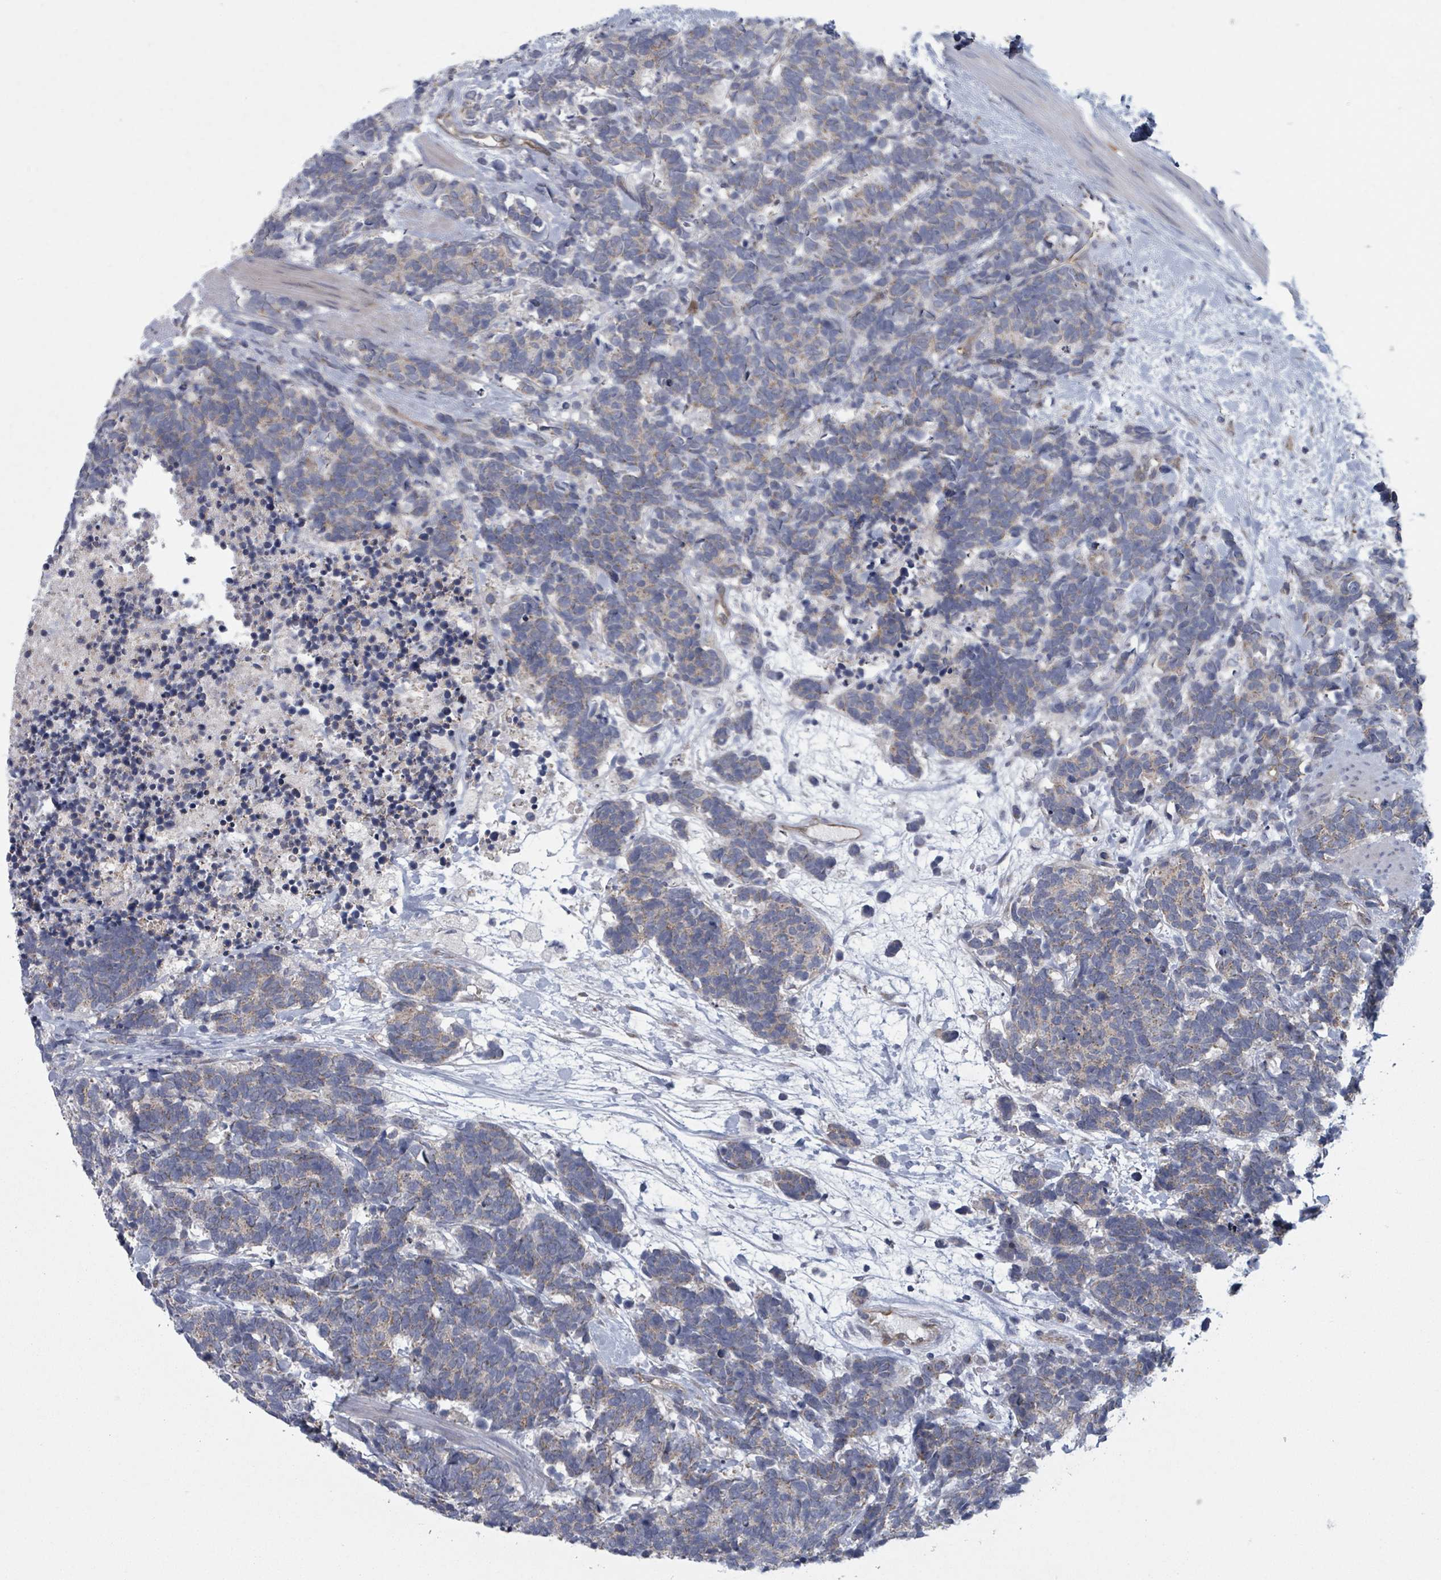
{"staining": {"intensity": "weak", "quantity": "<25%", "location": "cytoplasmic/membranous"}, "tissue": "carcinoid", "cell_type": "Tumor cells", "image_type": "cancer", "snomed": [{"axis": "morphology", "description": "Carcinoma, NOS"}, {"axis": "morphology", "description": "Carcinoid, malignant, NOS"}, {"axis": "topography", "description": "Prostate"}], "caption": "This is an IHC histopathology image of human carcinoma. There is no staining in tumor cells.", "gene": "FKBP1A", "patient": {"sex": "male", "age": 57}}